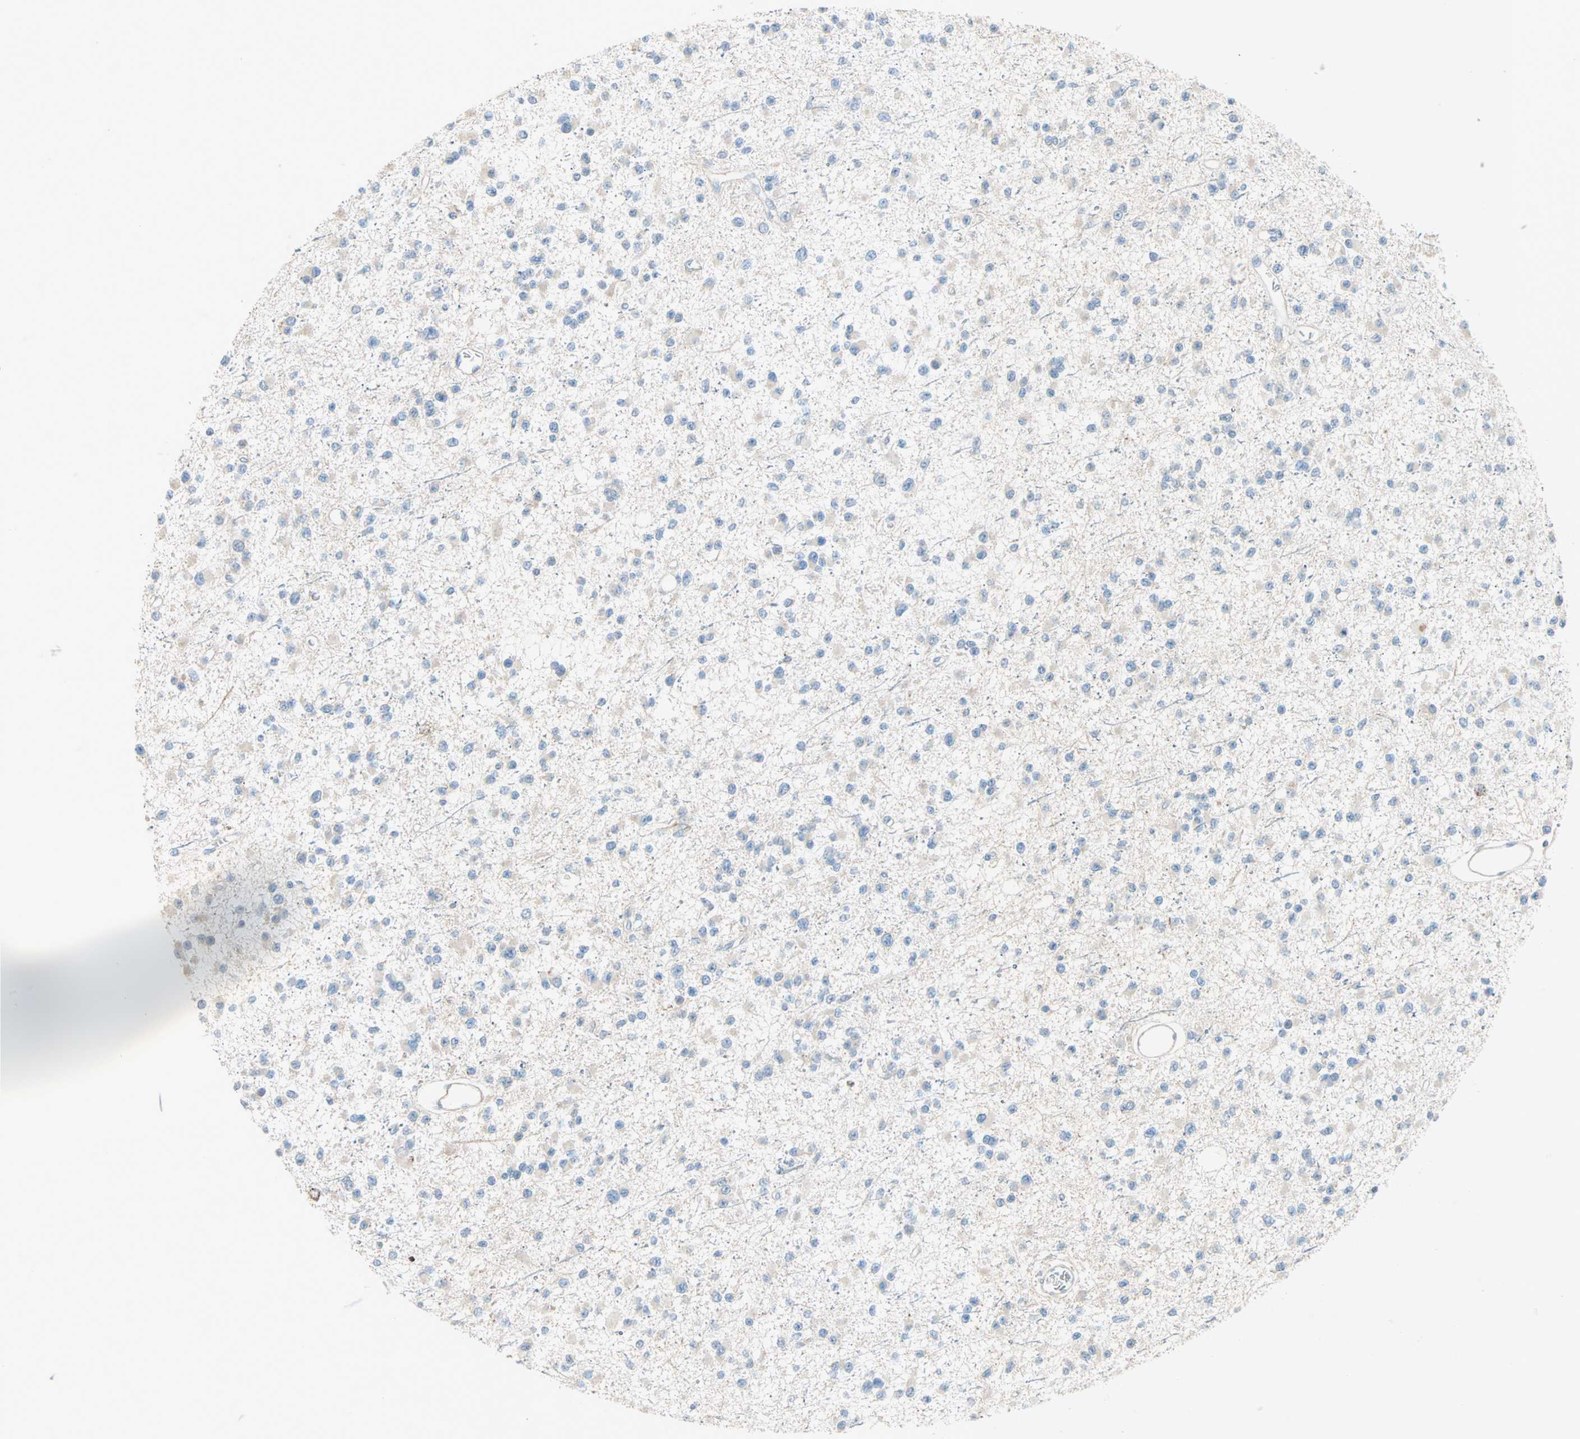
{"staining": {"intensity": "negative", "quantity": "none", "location": "none"}, "tissue": "glioma", "cell_type": "Tumor cells", "image_type": "cancer", "snomed": [{"axis": "morphology", "description": "Glioma, malignant, Low grade"}, {"axis": "topography", "description": "Brain"}], "caption": "An IHC micrograph of malignant low-grade glioma is shown. There is no staining in tumor cells of malignant low-grade glioma.", "gene": "ACVRL1", "patient": {"sex": "female", "age": 22}}